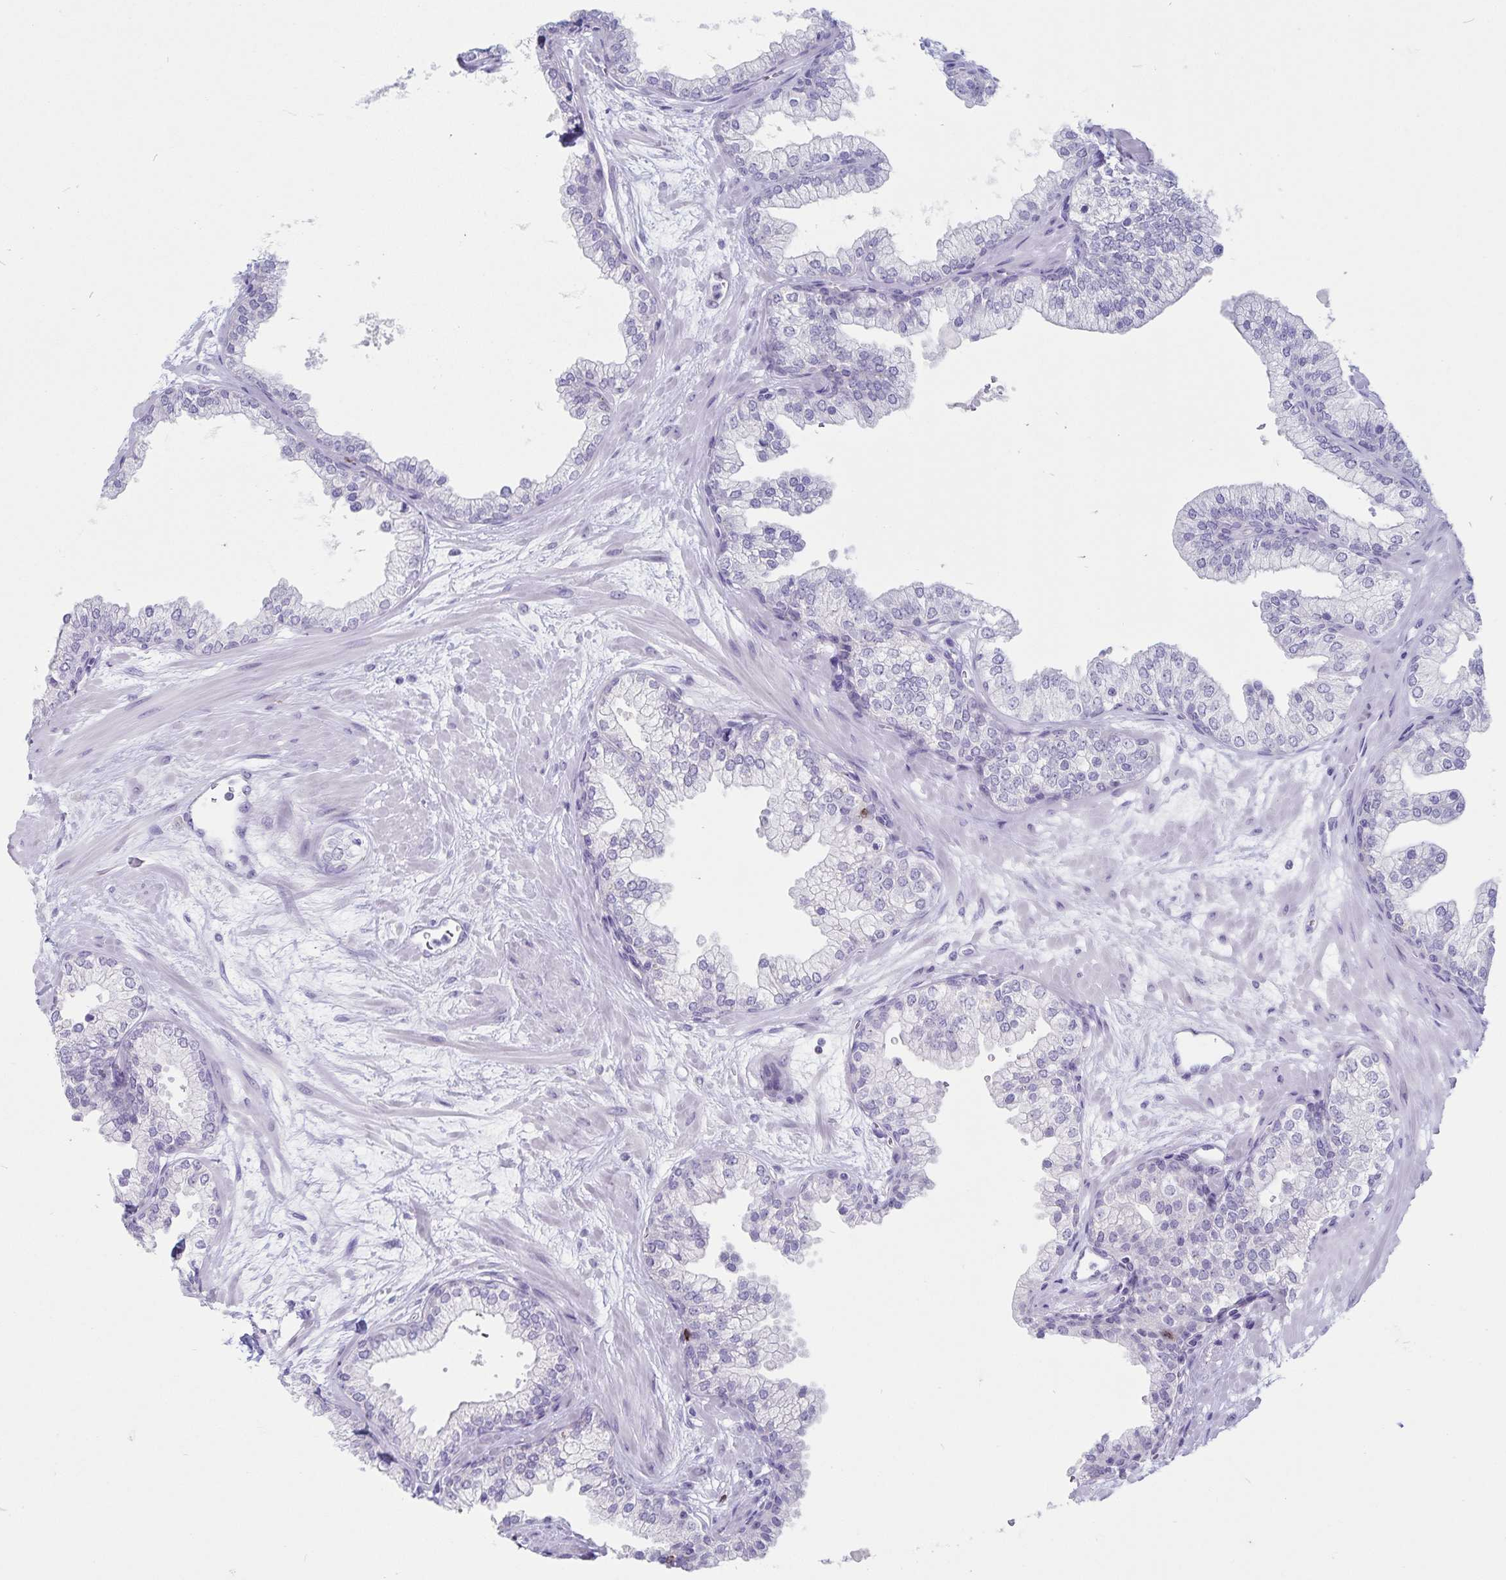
{"staining": {"intensity": "negative", "quantity": "none", "location": "none"}, "tissue": "prostate", "cell_type": "Glandular cells", "image_type": "normal", "snomed": [{"axis": "morphology", "description": "Normal tissue, NOS"}, {"axis": "topography", "description": "Prostate"}, {"axis": "topography", "description": "Peripheral nerve tissue"}], "caption": "The IHC photomicrograph has no significant staining in glandular cells of prostate. (Stains: DAB immunohistochemistry with hematoxylin counter stain, Microscopy: brightfield microscopy at high magnification).", "gene": "GNLY", "patient": {"sex": "male", "age": 61}}